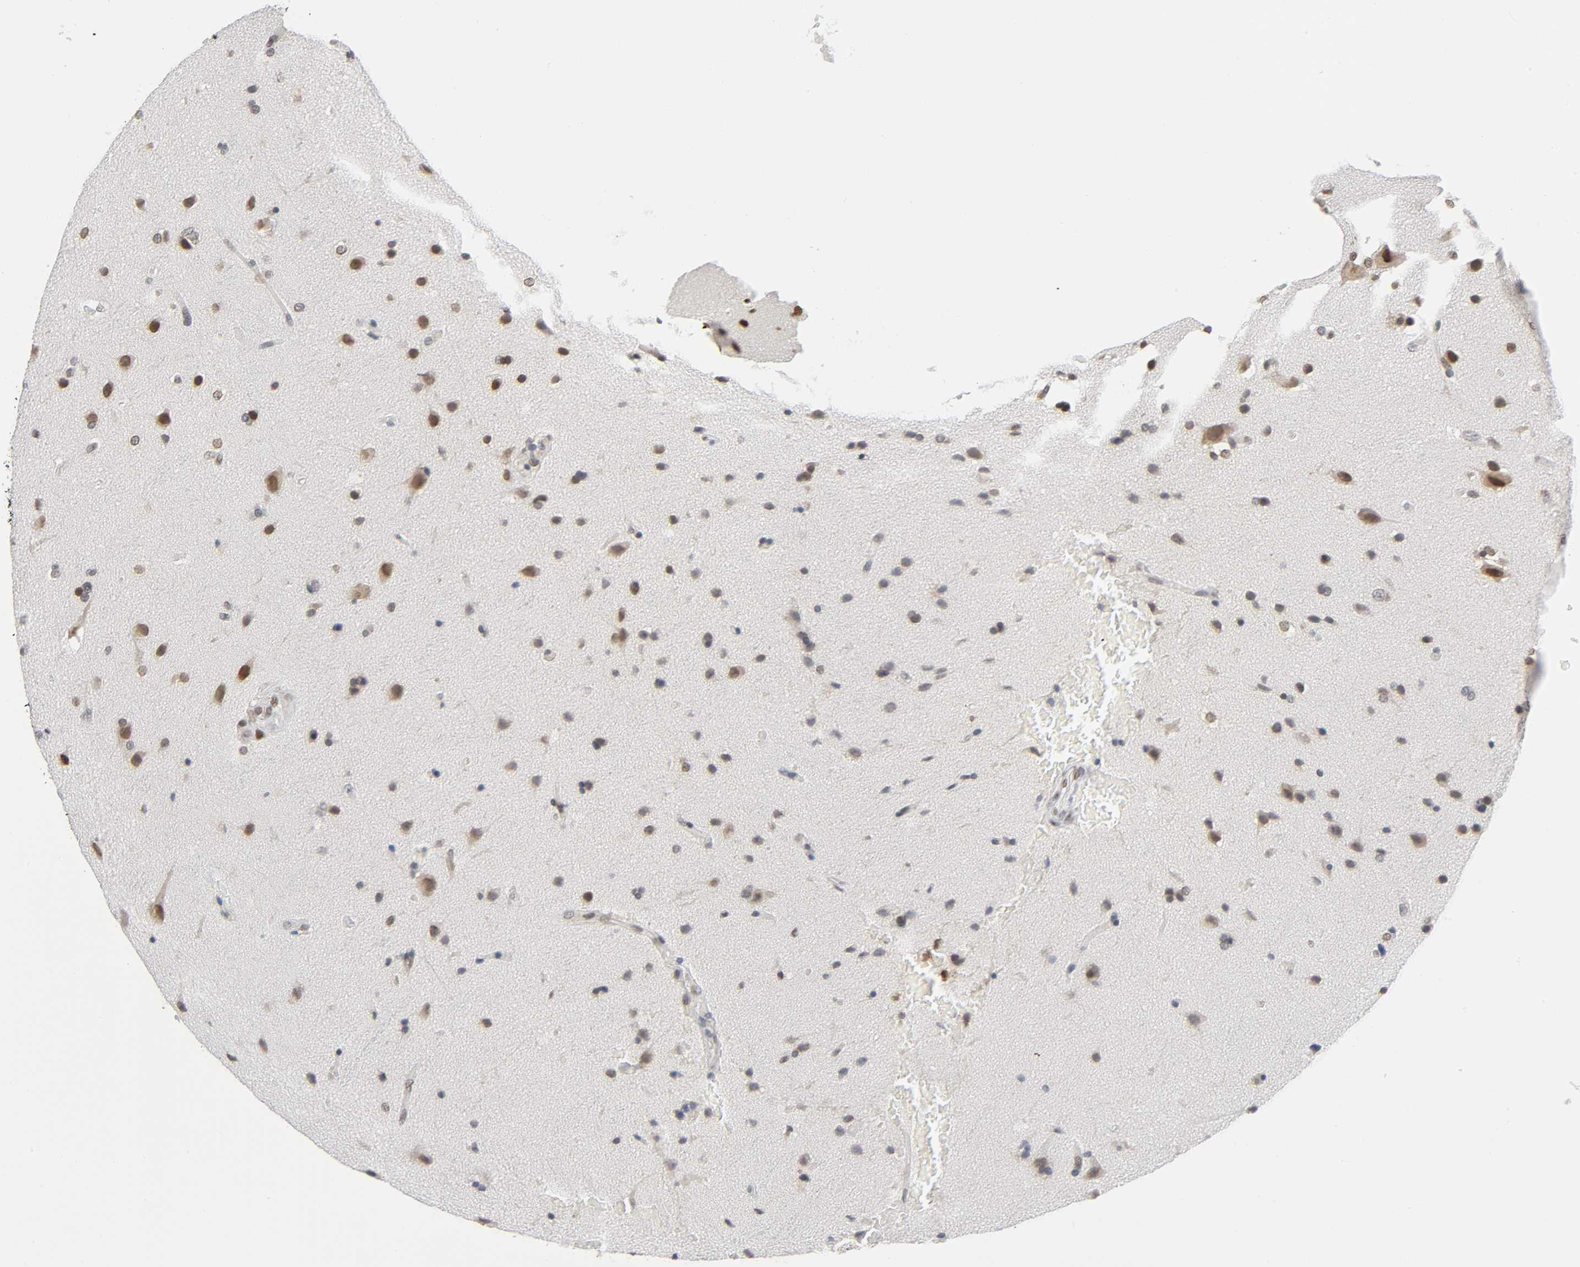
{"staining": {"intensity": "moderate", "quantity": ">75%", "location": "nuclear"}, "tissue": "glioma", "cell_type": "Tumor cells", "image_type": "cancer", "snomed": [{"axis": "morphology", "description": "Glioma, malignant, Low grade"}, {"axis": "topography", "description": "Cerebral cortex"}], "caption": "Tumor cells reveal medium levels of moderate nuclear expression in about >75% of cells in glioma.", "gene": "SUMO1", "patient": {"sex": "female", "age": 47}}